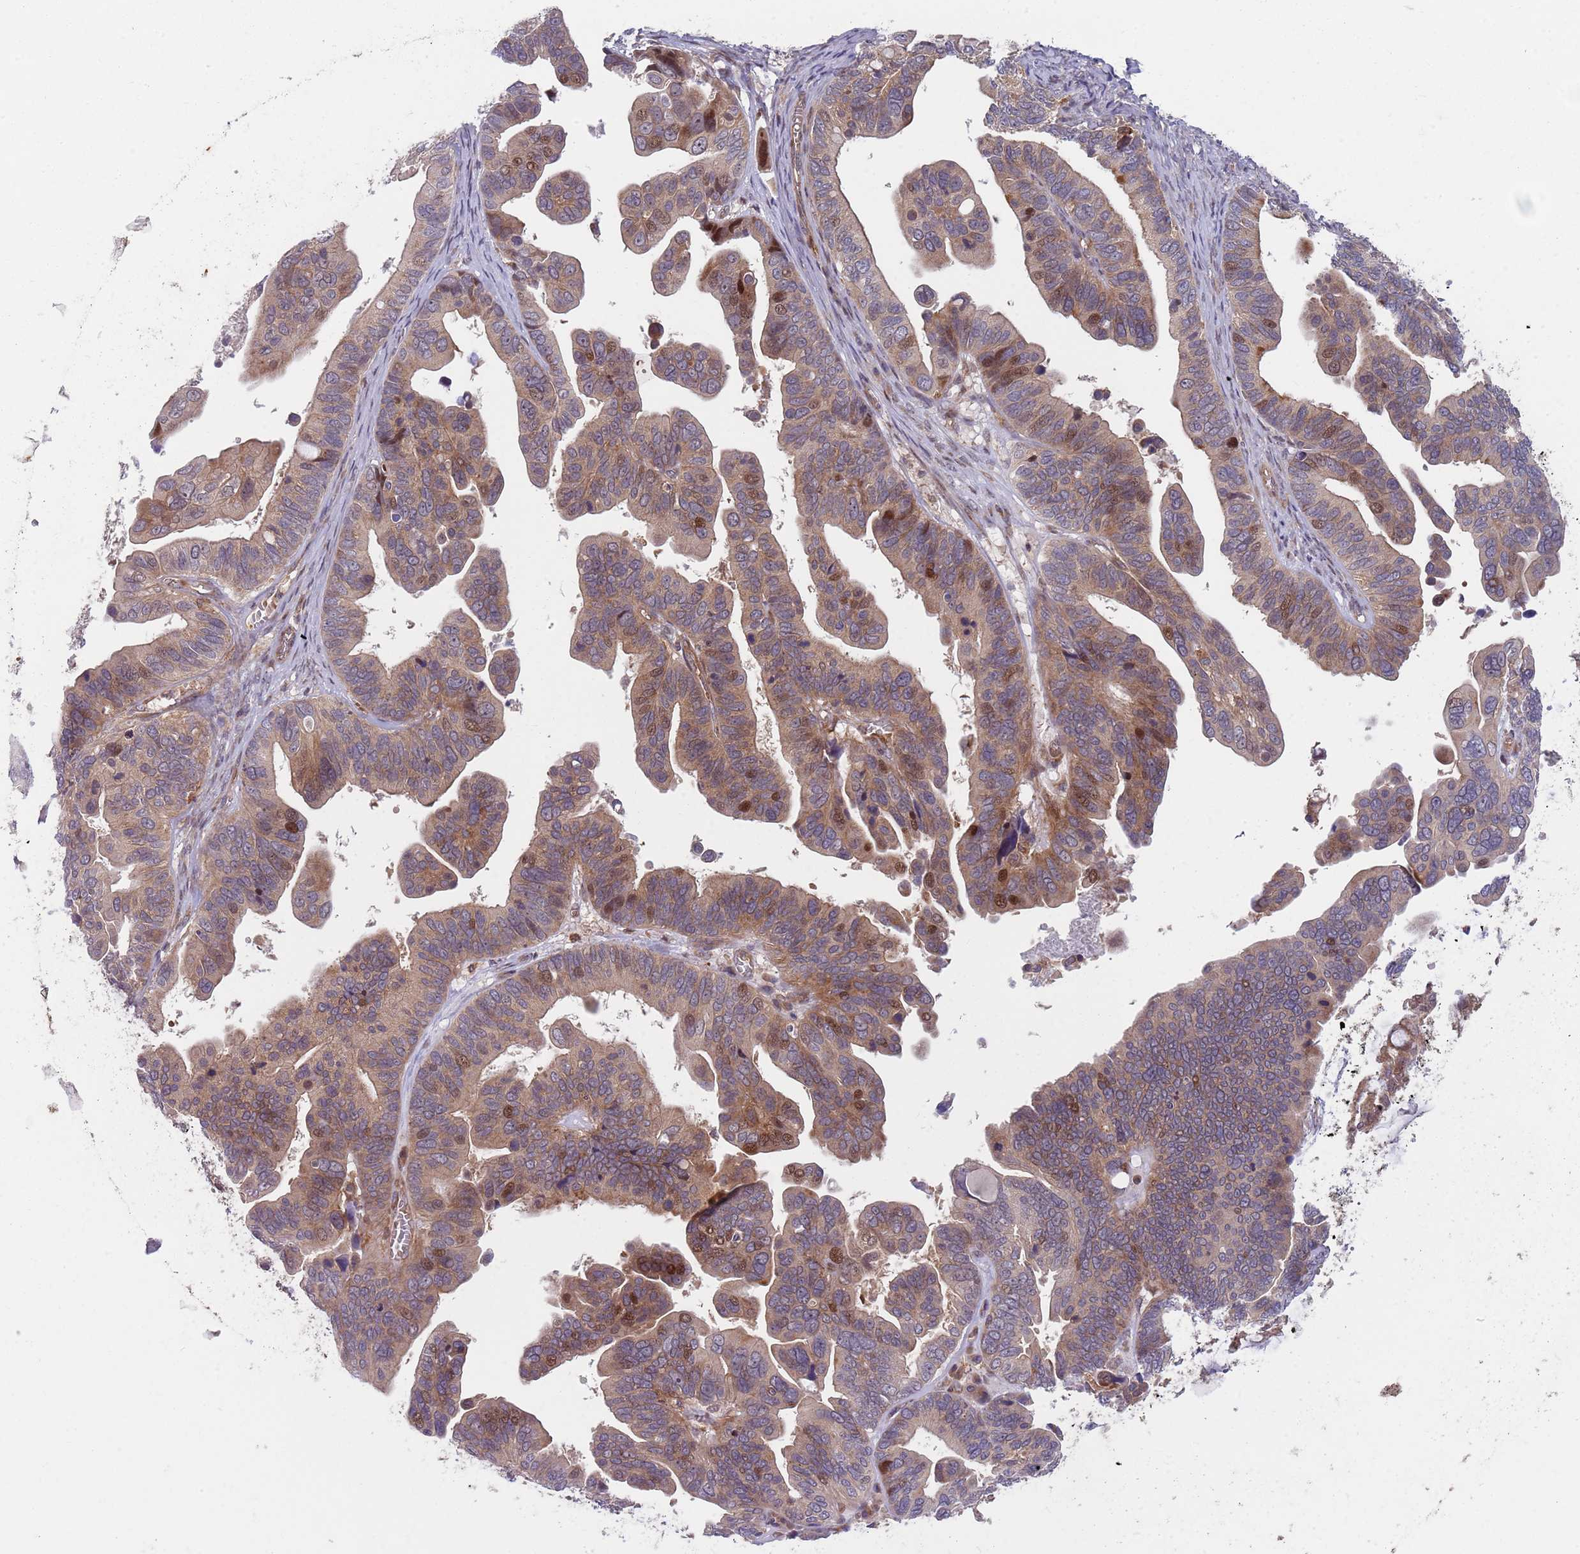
{"staining": {"intensity": "moderate", "quantity": "<25%", "location": "cytoplasmic/membranous,nuclear"}, "tissue": "ovarian cancer", "cell_type": "Tumor cells", "image_type": "cancer", "snomed": [{"axis": "morphology", "description": "Cystadenocarcinoma, serous, NOS"}, {"axis": "topography", "description": "Ovary"}], "caption": "Ovarian cancer (serous cystadenocarcinoma) tissue displays moderate cytoplasmic/membranous and nuclear staining in approximately <25% of tumor cells, visualized by immunohistochemistry.", "gene": "GGA1", "patient": {"sex": "female", "age": 56}}